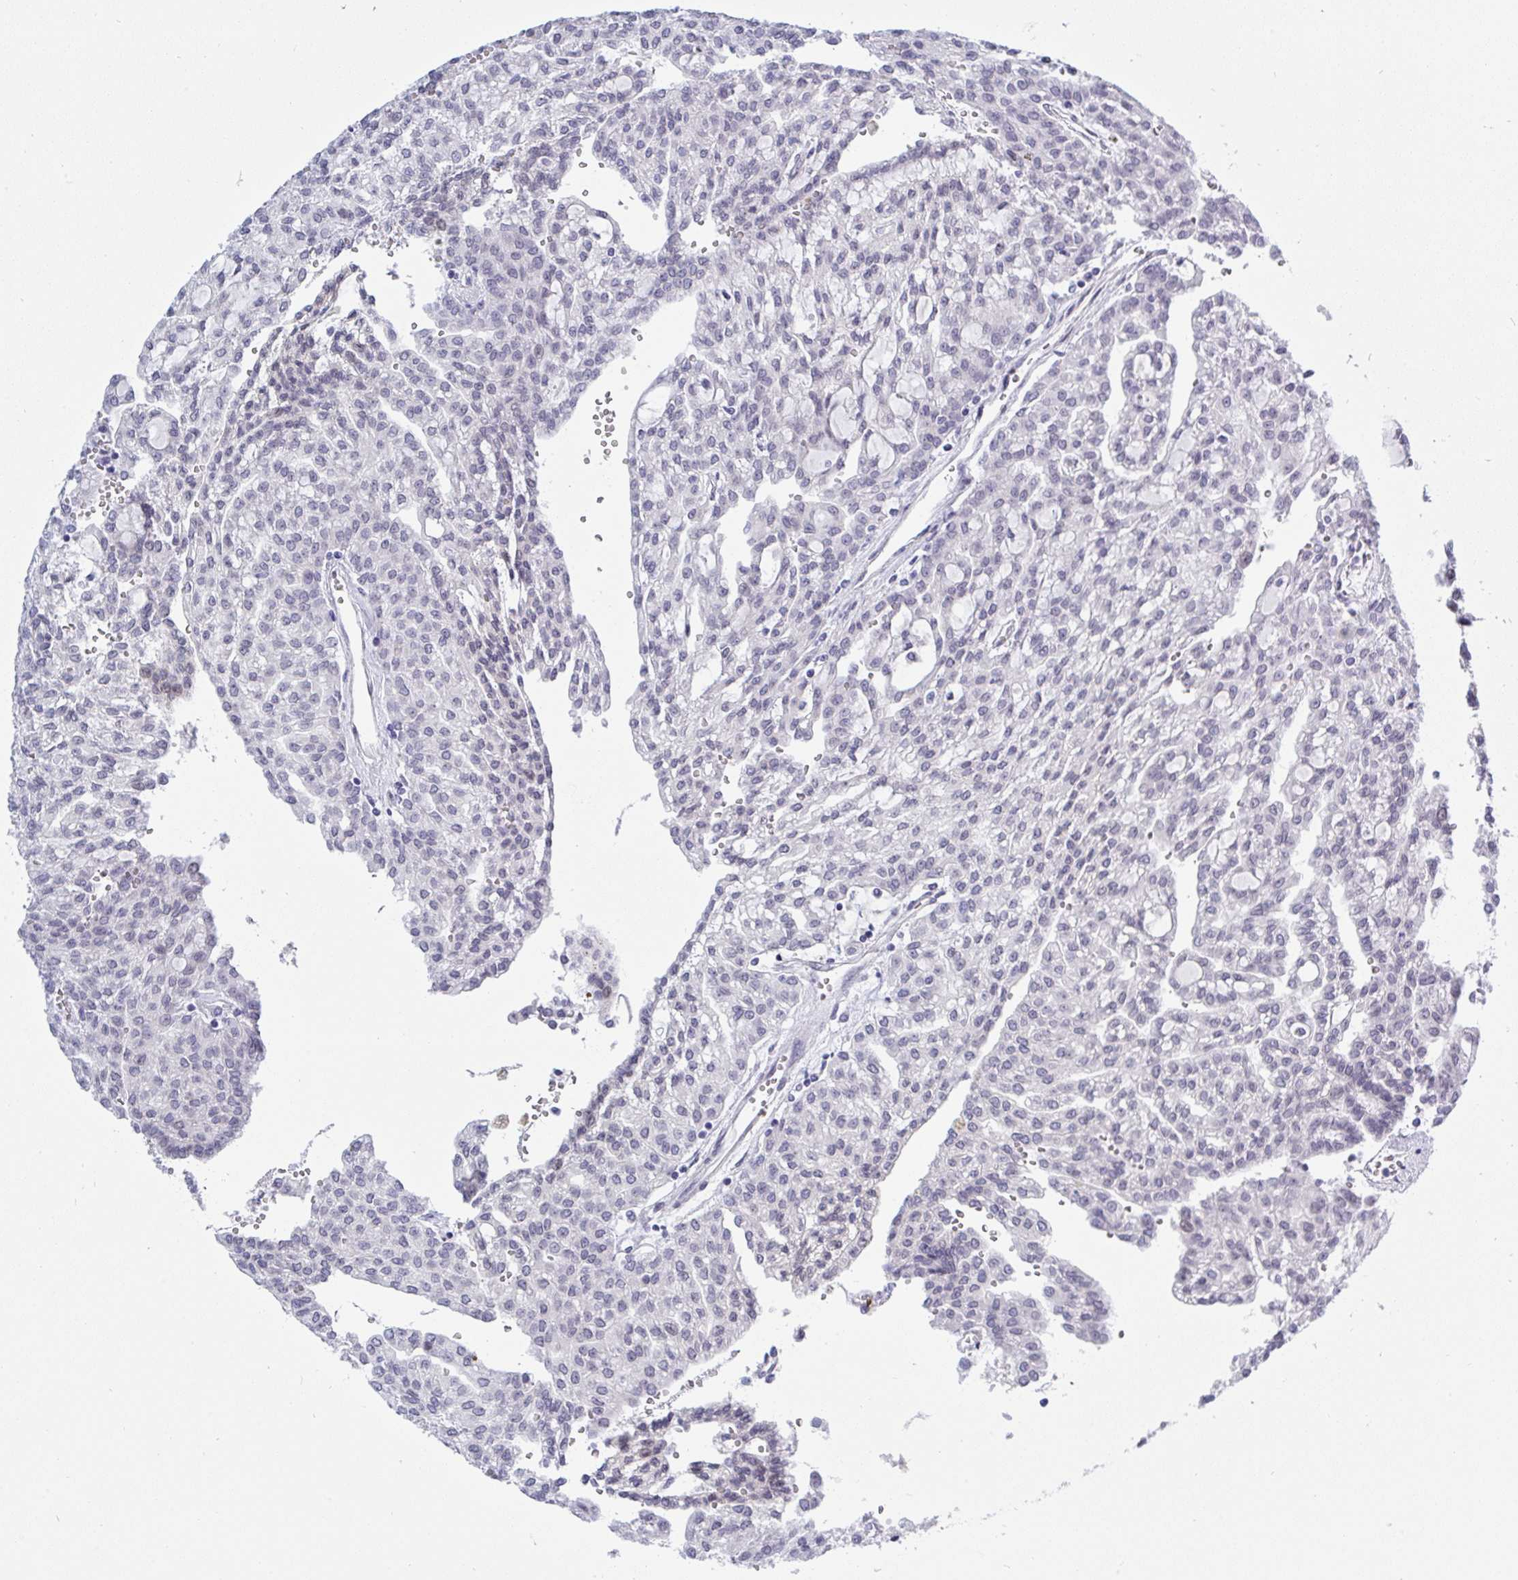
{"staining": {"intensity": "negative", "quantity": "none", "location": "none"}, "tissue": "renal cancer", "cell_type": "Tumor cells", "image_type": "cancer", "snomed": [{"axis": "morphology", "description": "Adenocarcinoma, NOS"}, {"axis": "topography", "description": "Kidney"}], "caption": "Immunohistochemistry (IHC) of adenocarcinoma (renal) exhibits no staining in tumor cells.", "gene": "MFSD4A", "patient": {"sex": "male", "age": 63}}